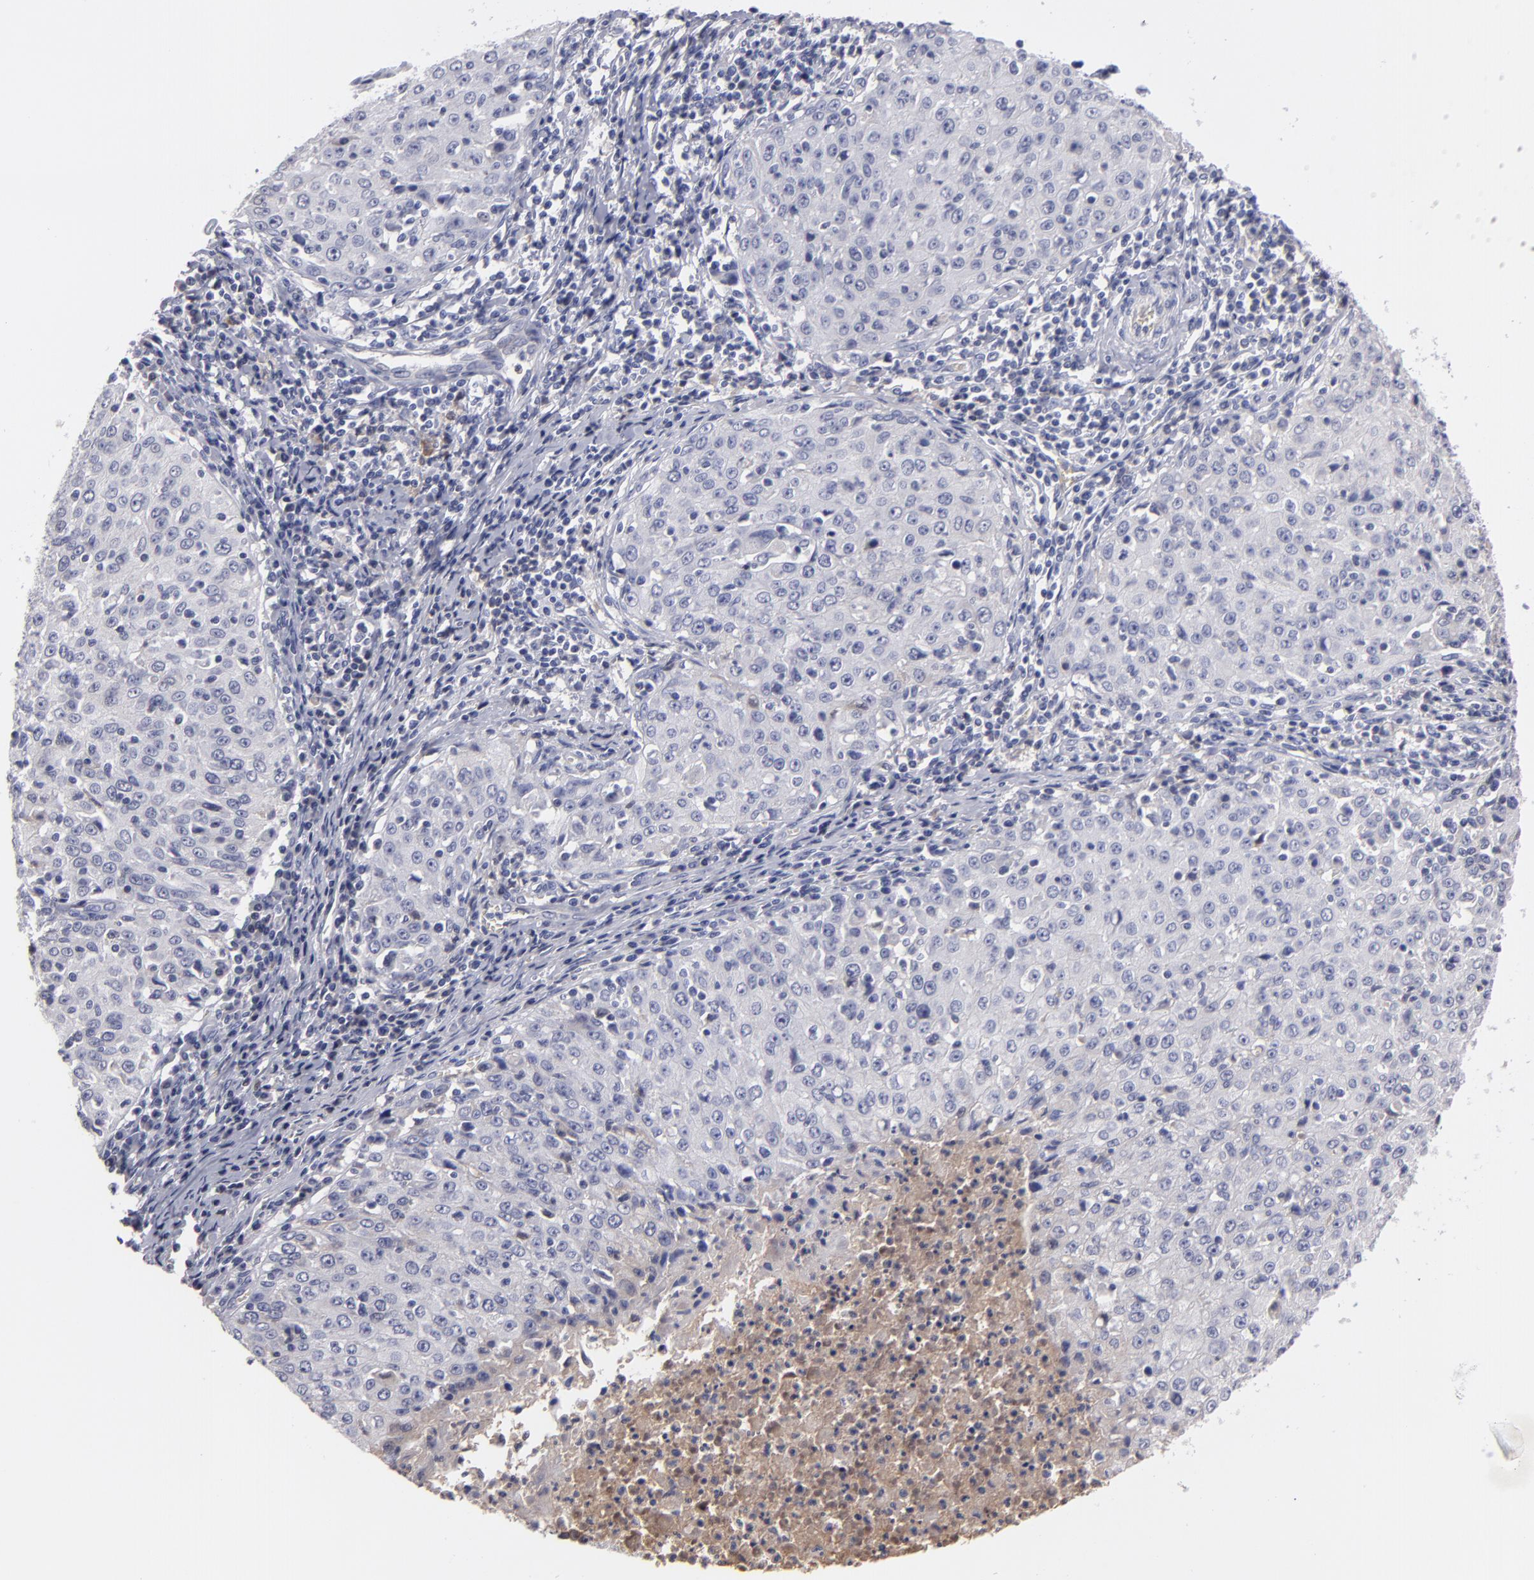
{"staining": {"intensity": "negative", "quantity": "none", "location": "none"}, "tissue": "cervical cancer", "cell_type": "Tumor cells", "image_type": "cancer", "snomed": [{"axis": "morphology", "description": "Squamous cell carcinoma, NOS"}, {"axis": "topography", "description": "Cervix"}], "caption": "Micrograph shows no significant protein positivity in tumor cells of cervical squamous cell carcinoma.", "gene": "ITIH4", "patient": {"sex": "female", "age": 27}}